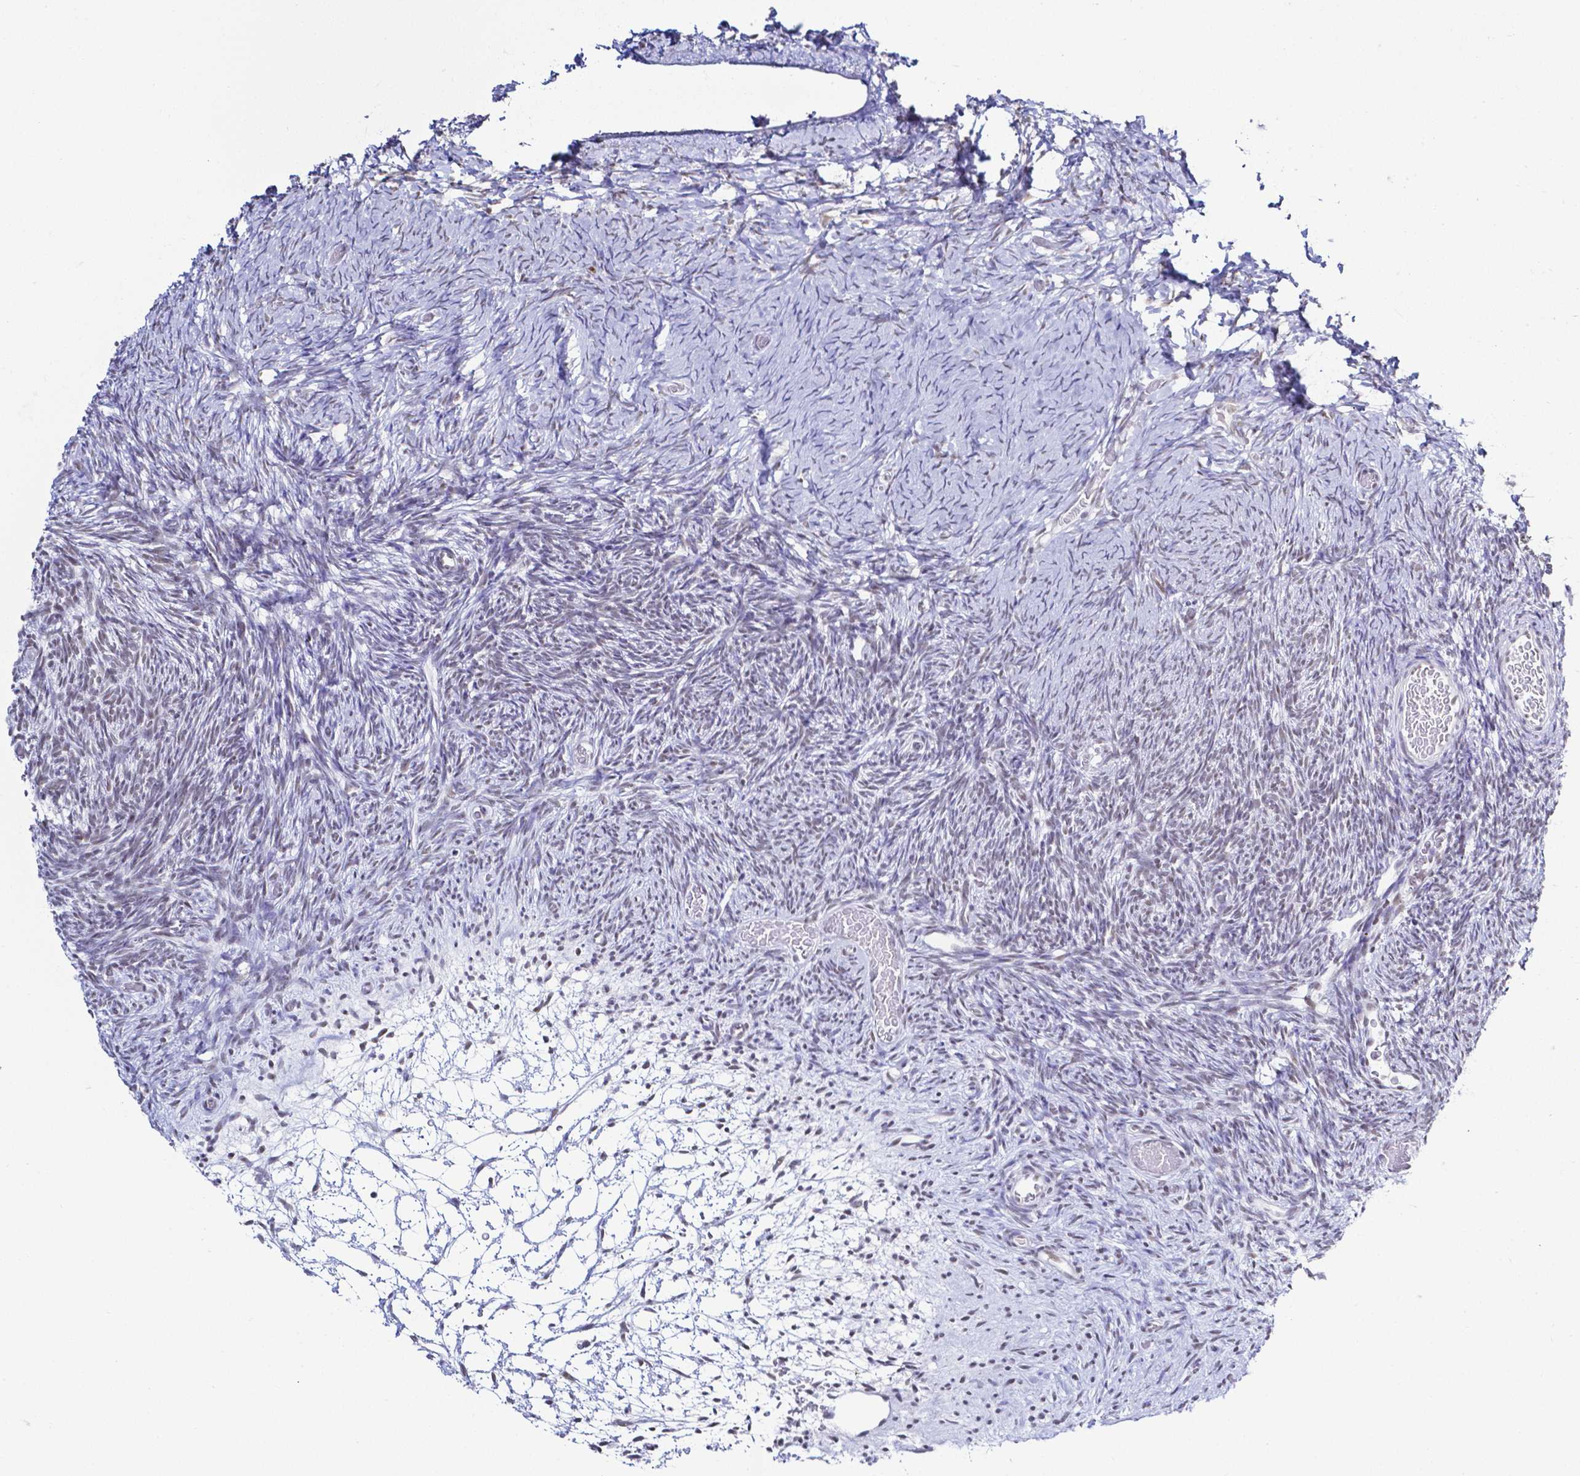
{"staining": {"intensity": "negative", "quantity": "none", "location": "none"}, "tissue": "ovary", "cell_type": "Ovarian stroma cells", "image_type": "normal", "snomed": [{"axis": "morphology", "description": "Normal tissue, NOS"}, {"axis": "topography", "description": "Ovary"}], "caption": "DAB (3,3'-diaminobenzidine) immunohistochemical staining of unremarkable human ovary displays no significant staining in ovarian stroma cells. (Stains: DAB immunohistochemistry with hematoxylin counter stain, Microscopy: brightfield microscopy at high magnification).", "gene": "FAM83G", "patient": {"sex": "female", "age": 39}}